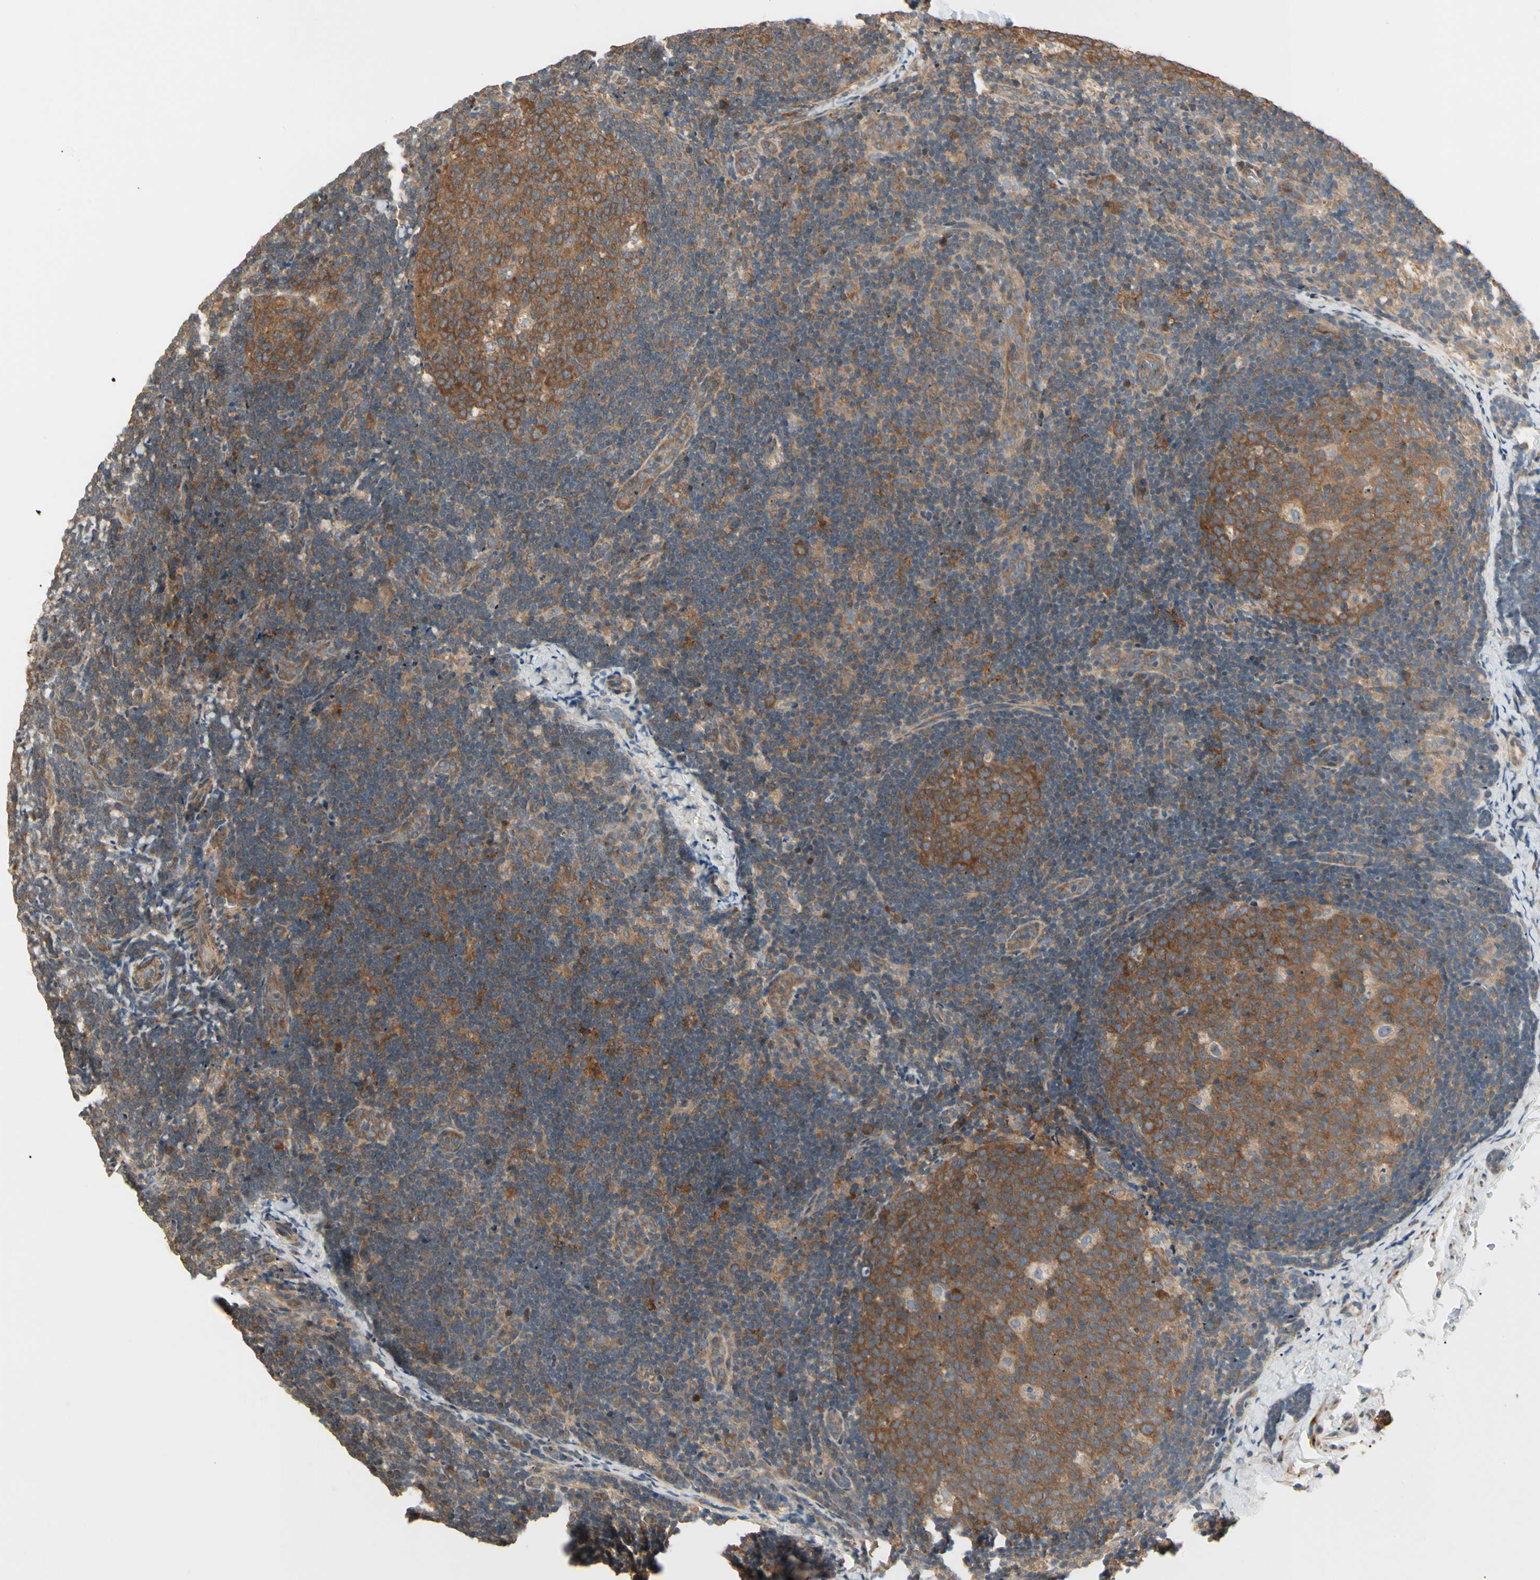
{"staining": {"intensity": "strong", "quantity": ">75%", "location": "cytoplasmic/membranous"}, "tissue": "lymph node", "cell_type": "Germinal center cells", "image_type": "normal", "snomed": [{"axis": "morphology", "description": "Normal tissue, NOS"}, {"axis": "topography", "description": "Lymph node"}], "caption": "Immunohistochemical staining of benign human lymph node shows high levels of strong cytoplasmic/membranous positivity in approximately >75% of germinal center cells. (Brightfield microscopy of DAB IHC at high magnification).", "gene": "IRAG1", "patient": {"sex": "female", "age": 14}}